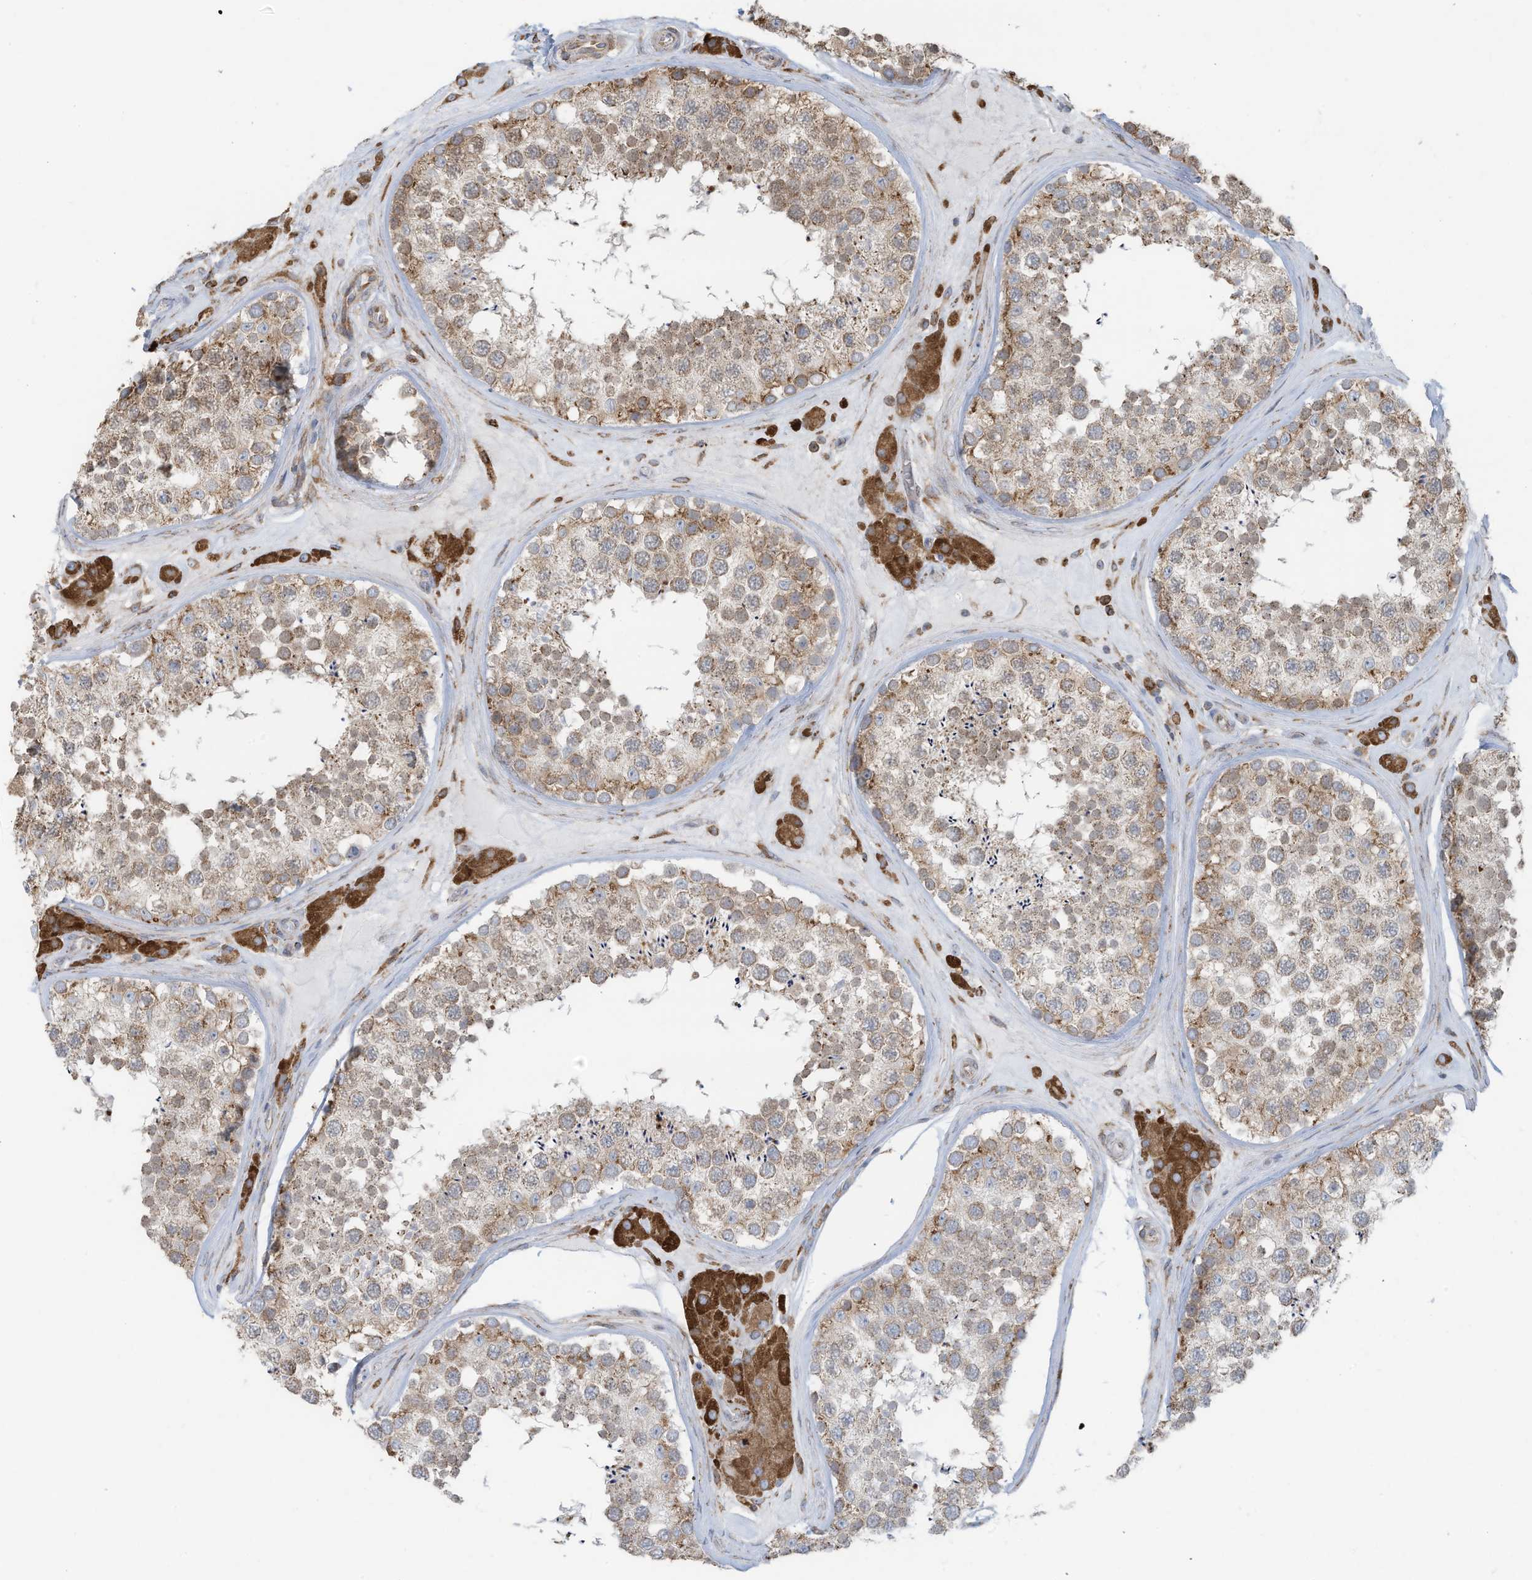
{"staining": {"intensity": "moderate", "quantity": "<25%", "location": "cytoplasmic/membranous"}, "tissue": "testis", "cell_type": "Cells in seminiferous ducts", "image_type": "normal", "snomed": [{"axis": "morphology", "description": "Normal tissue, NOS"}, {"axis": "topography", "description": "Testis"}], "caption": "Moderate cytoplasmic/membranous protein staining is seen in approximately <25% of cells in seminiferous ducts in testis.", "gene": "ZNF354C", "patient": {"sex": "male", "age": 46}}